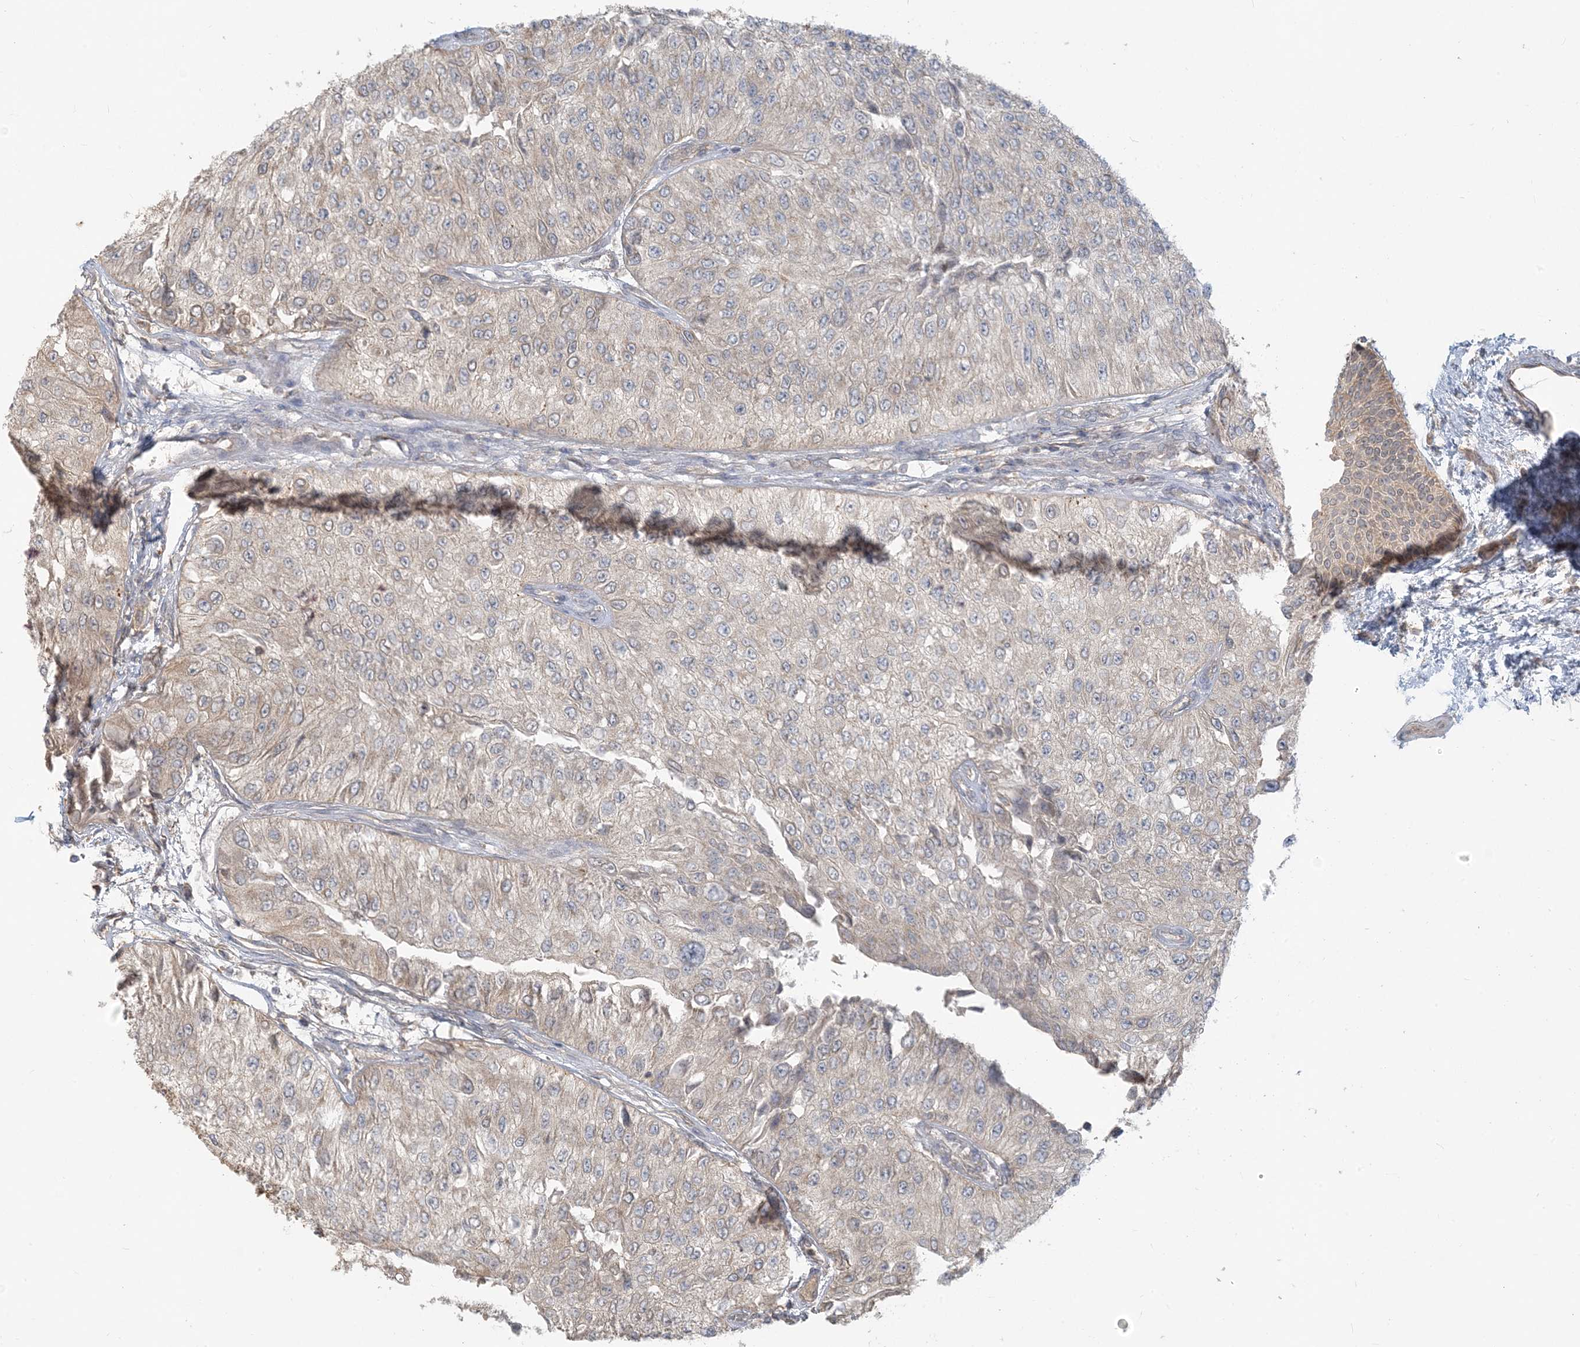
{"staining": {"intensity": "weak", "quantity": ">75%", "location": "cytoplasmic/membranous"}, "tissue": "urothelial cancer", "cell_type": "Tumor cells", "image_type": "cancer", "snomed": [{"axis": "morphology", "description": "Urothelial carcinoma, High grade"}, {"axis": "topography", "description": "Kidney"}, {"axis": "topography", "description": "Urinary bladder"}], "caption": "Immunohistochemistry histopathology image of neoplastic tissue: human urothelial carcinoma (high-grade) stained using immunohistochemistry (IHC) demonstrates low levels of weak protein expression localized specifically in the cytoplasmic/membranous of tumor cells, appearing as a cytoplasmic/membranous brown color.", "gene": "MCOLN1", "patient": {"sex": "male", "age": 77}}